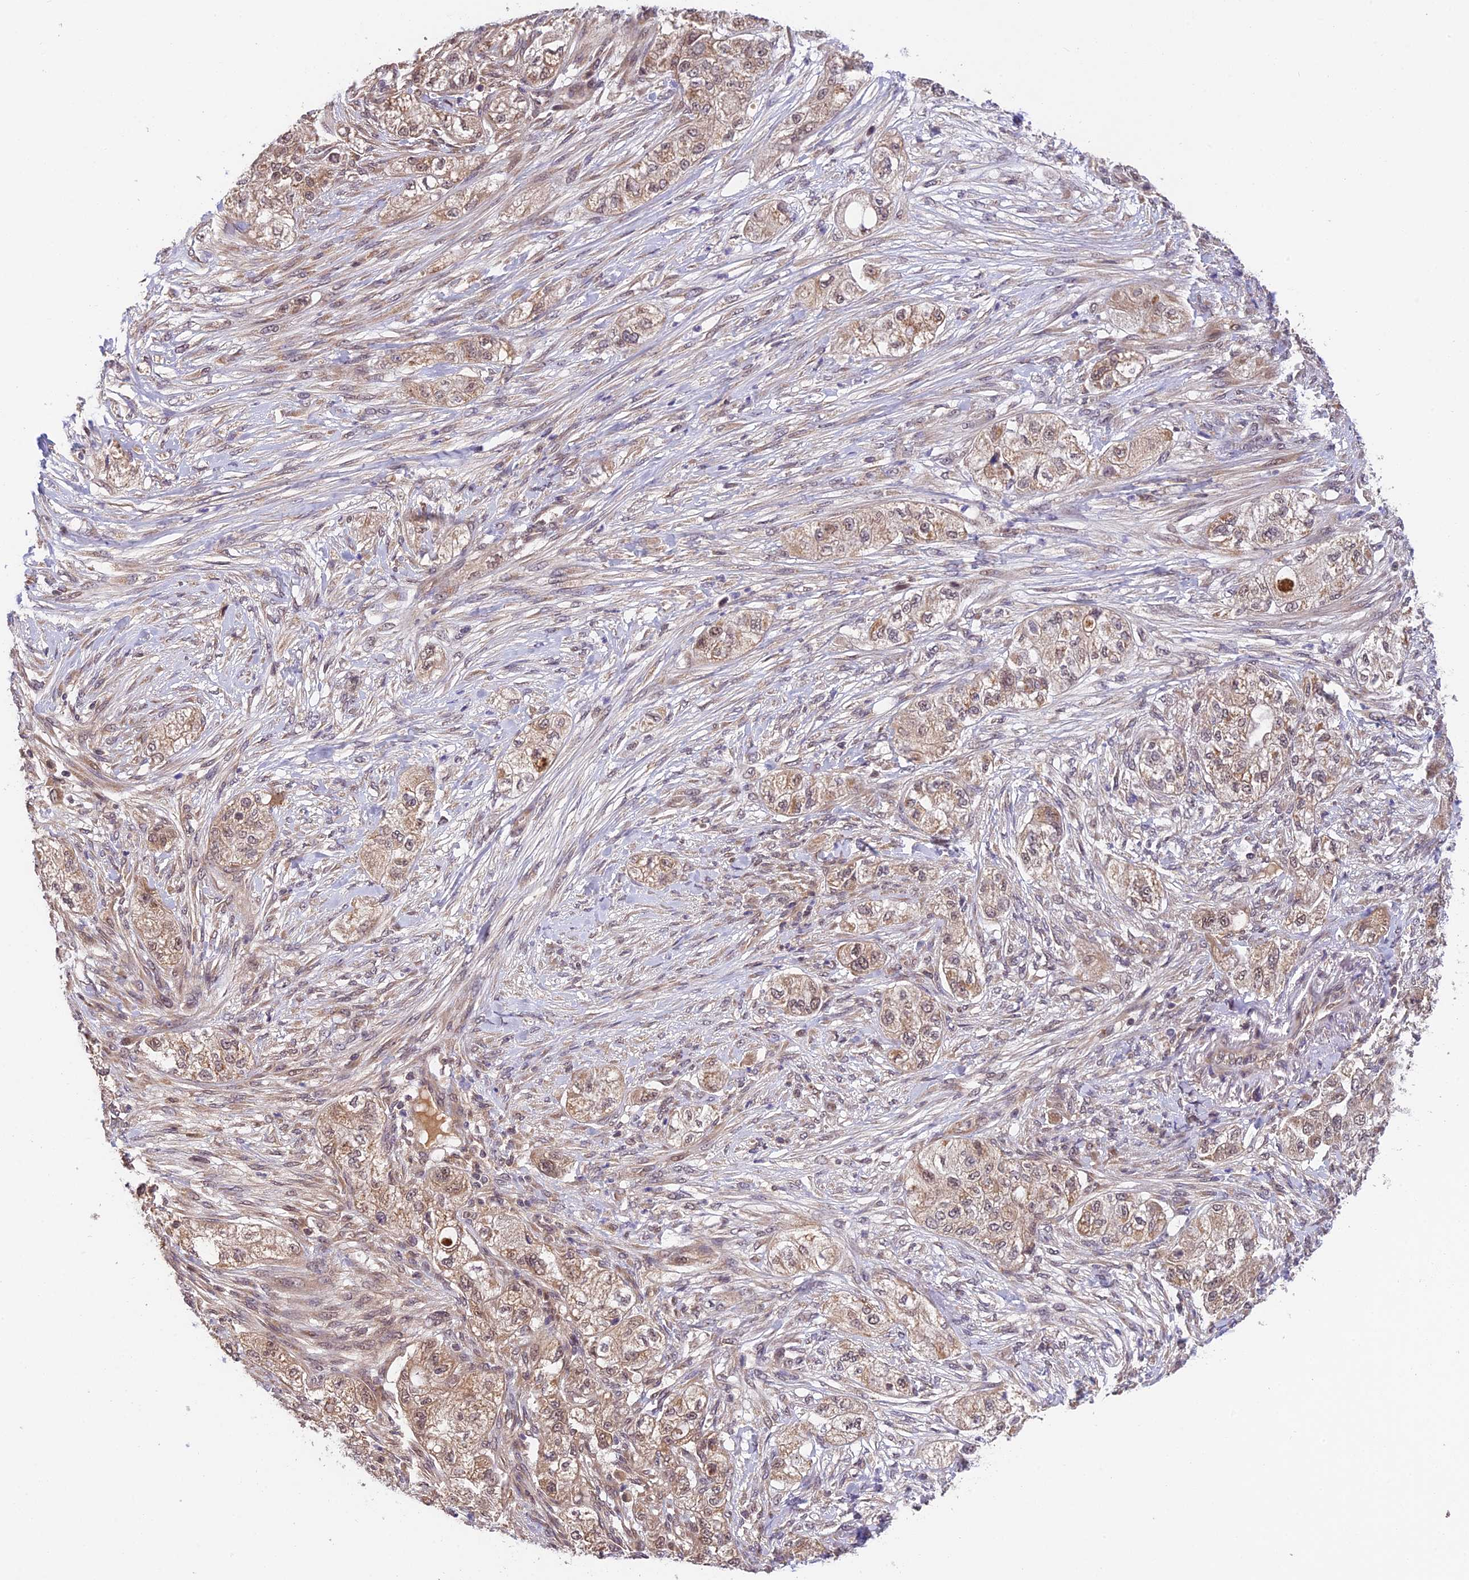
{"staining": {"intensity": "moderate", "quantity": "25%-75%", "location": "cytoplasmic/membranous"}, "tissue": "pancreatic cancer", "cell_type": "Tumor cells", "image_type": "cancer", "snomed": [{"axis": "morphology", "description": "Adenocarcinoma, NOS"}, {"axis": "topography", "description": "Pancreas"}], "caption": "Protein analysis of adenocarcinoma (pancreatic) tissue exhibits moderate cytoplasmic/membranous expression in about 25%-75% of tumor cells.", "gene": "MNS1", "patient": {"sex": "female", "age": 78}}